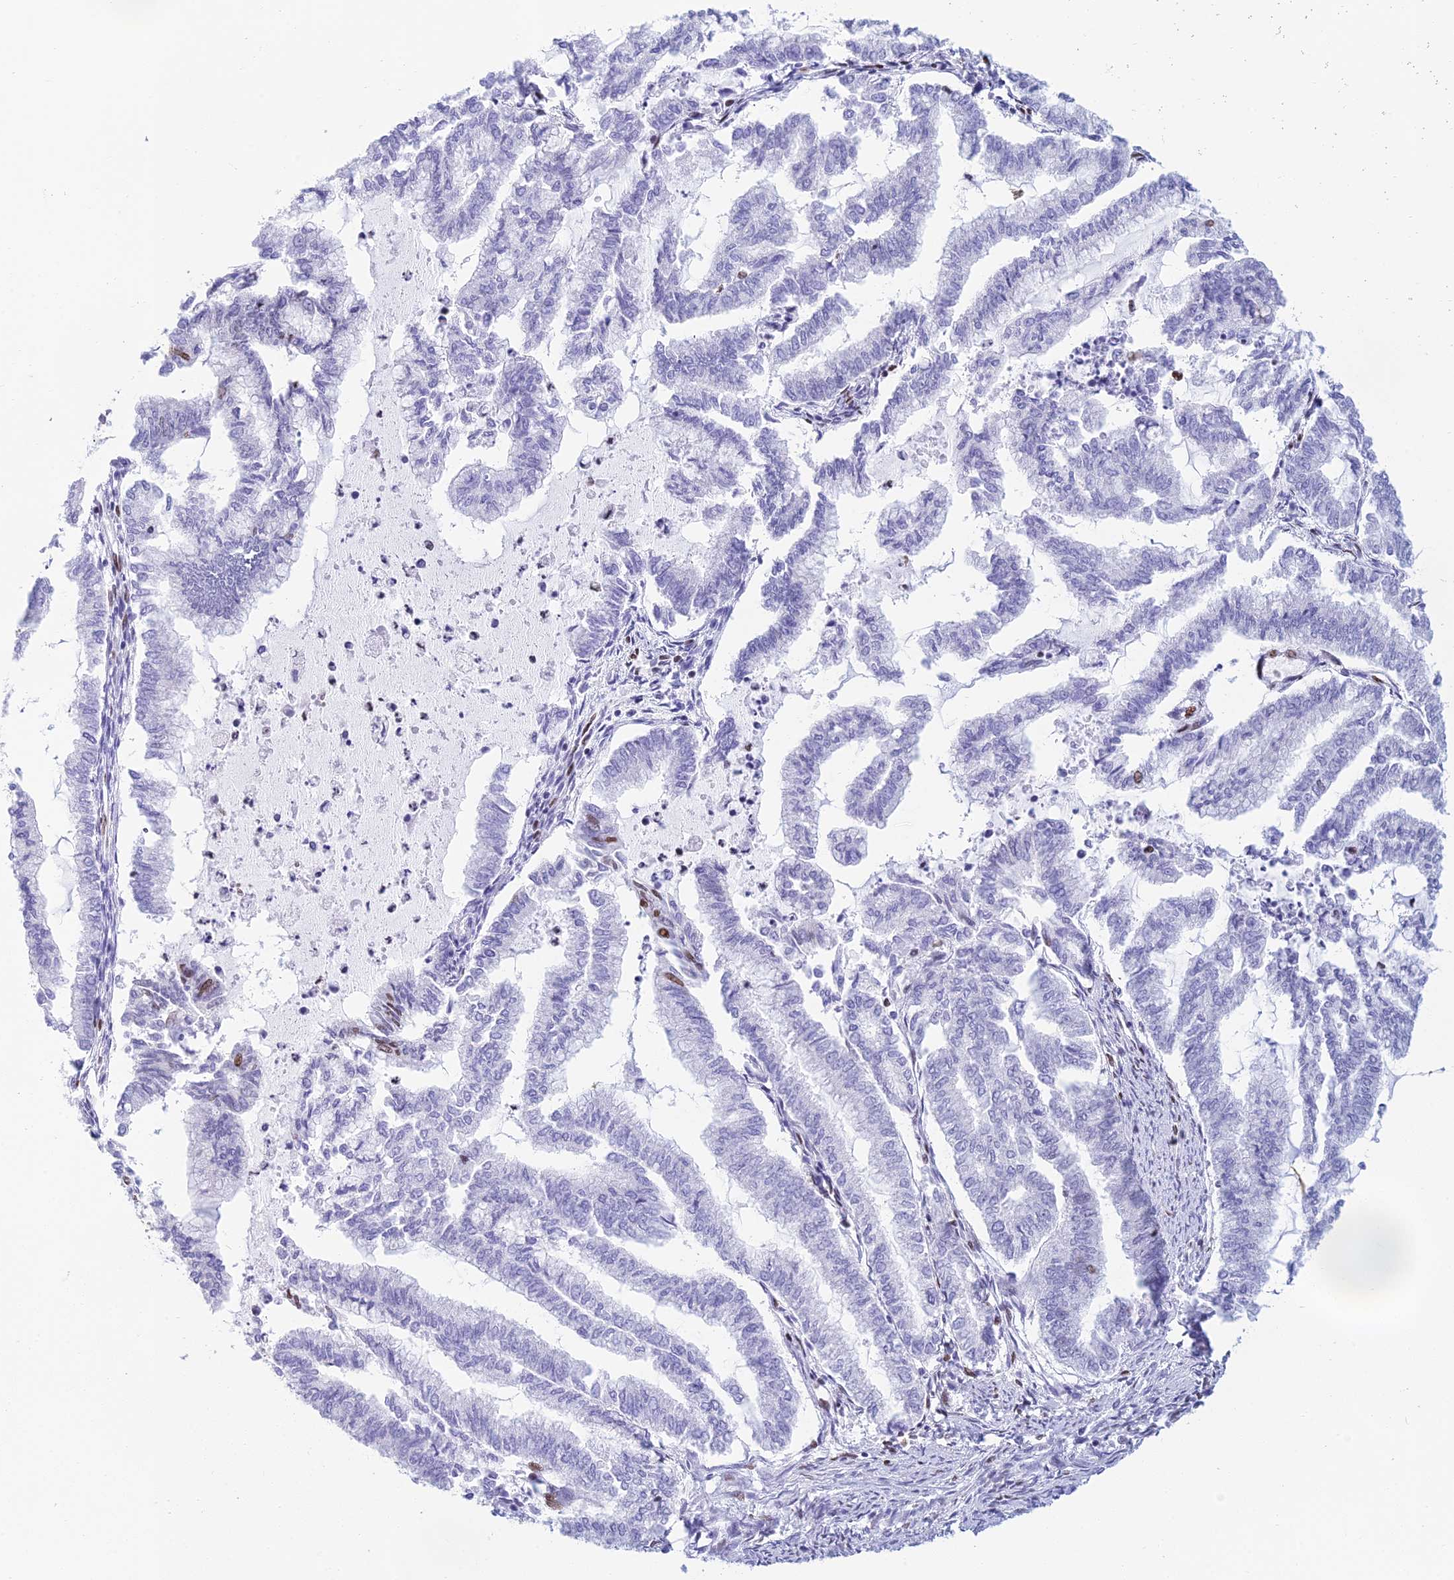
{"staining": {"intensity": "moderate", "quantity": "<25%", "location": "nuclear"}, "tissue": "endometrial cancer", "cell_type": "Tumor cells", "image_type": "cancer", "snomed": [{"axis": "morphology", "description": "Adenocarcinoma, NOS"}, {"axis": "topography", "description": "Endometrium"}], "caption": "A histopathology image showing moderate nuclear expression in approximately <25% of tumor cells in endometrial adenocarcinoma, as visualized by brown immunohistochemical staining.", "gene": "CDC26", "patient": {"sex": "female", "age": 79}}